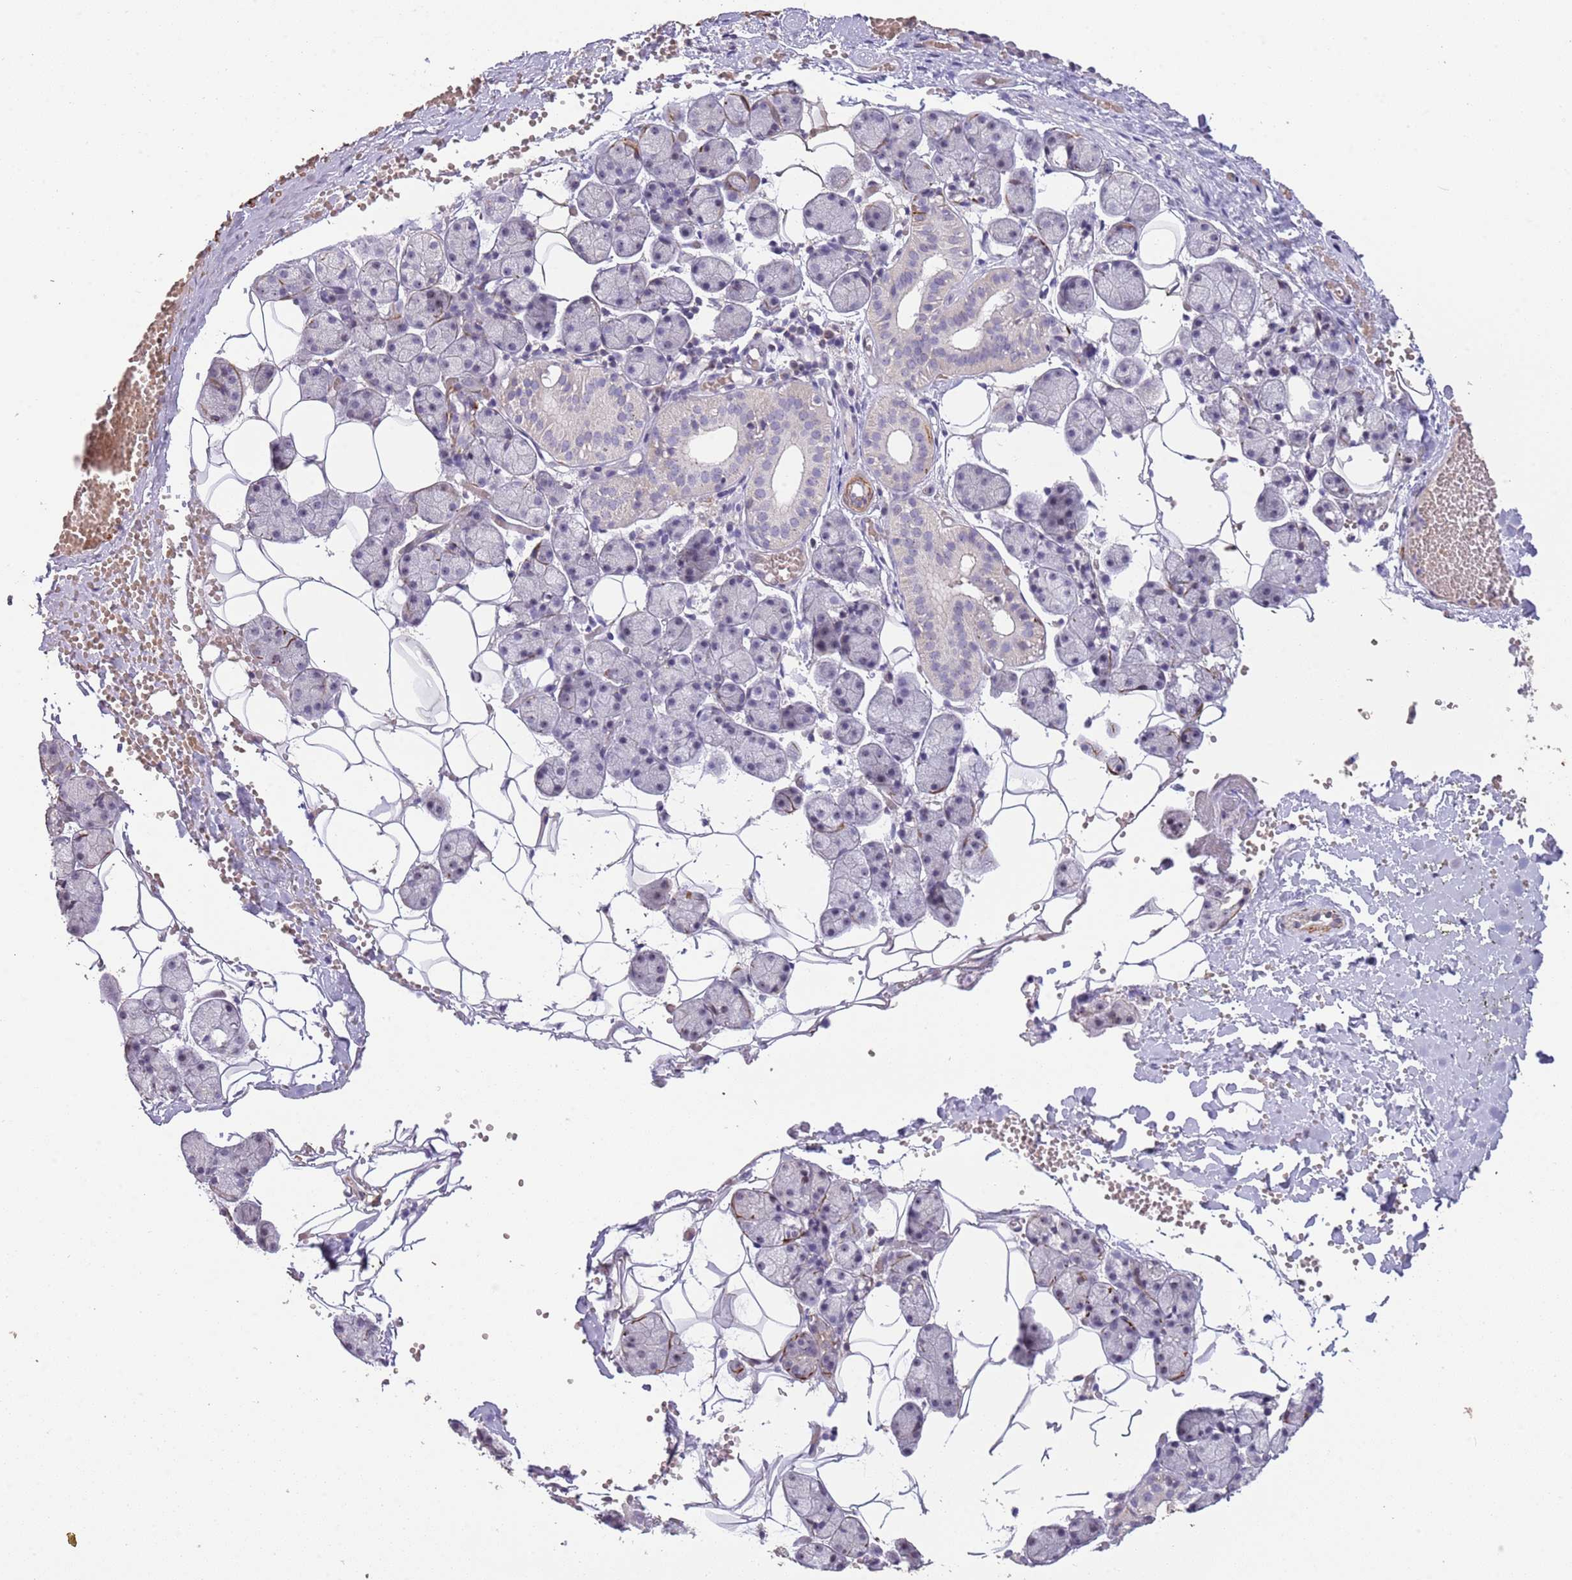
{"staining": {"intensity": "negative", "quantity": "none", "location": "none"}, "tissue": "salivary gland", "cell_type": "Glandular cells", "image_type": "normal", "snomed": [{"axis": "morphology", "description": "Normal tissue, NOS"}, {"axis": "topography", "description": "Salivary gland"}], "caption": "Immunohistochemistry (IHC) micrograph of unremarkable salivary gland: salivary gland stained with DAB reveals no significant protein positivity in glandular cells.", "gene": "ADTRP", "patient": {"sex": "female", "age": 33}}